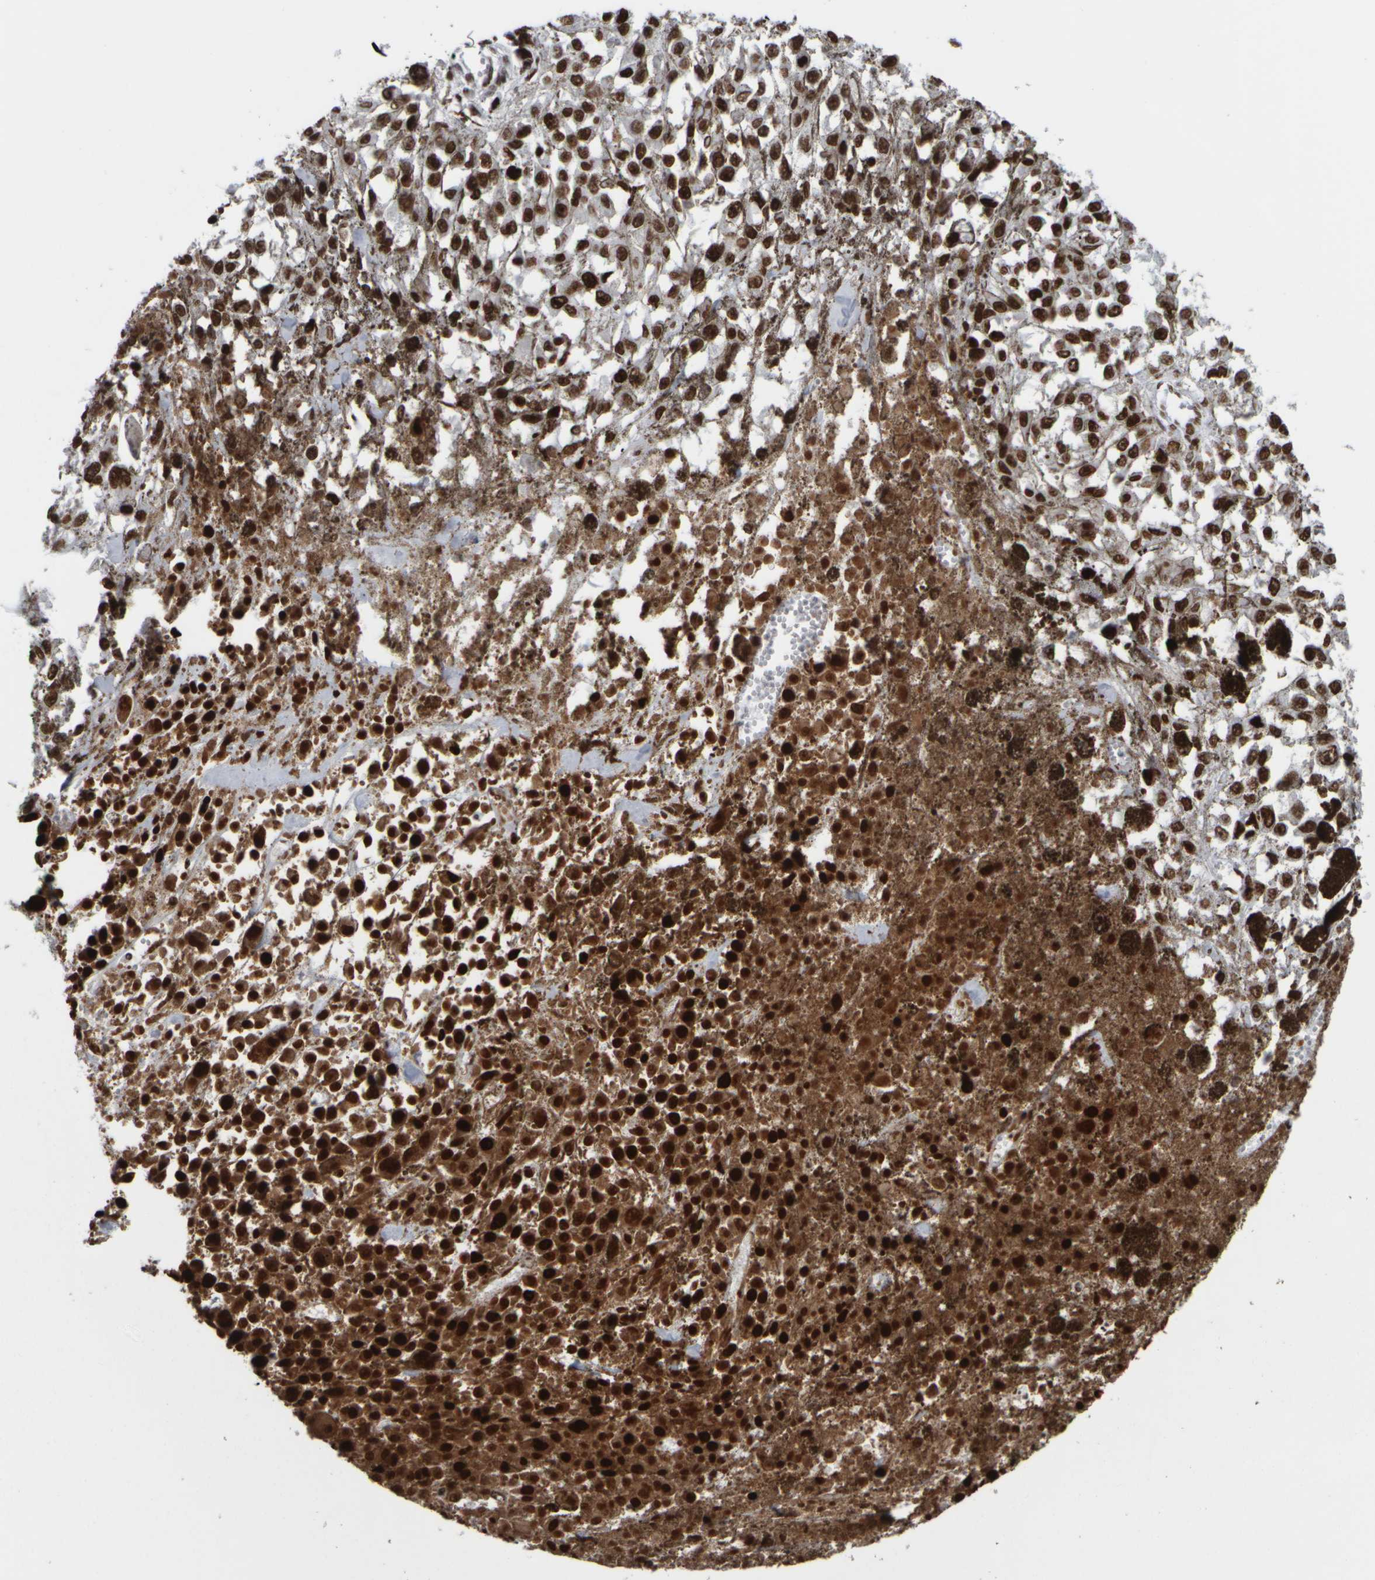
{"staining": {"intensity": "strong", "quantity": ">75%", "location": "nuclear"}, "tissue": "melanoma", "cell_type": "Tumor cells", "image_type": "cancer", "snomed": [{"axis": "morphology", "description": "Malignant melanoma, Metastatic site"}, {"axis": "topography", "description": "Lymph node"}], "caption": "Tumor cells reveal high levels of strong nuclear positivity in approximately >75% of cells in human melanoma. (DAB (3,3'-diaminobenzidine) IHC with brightfield microscopy, high magnification).", "gene": "TOP2B", "patient": {"sex": "male", "age": 59}}